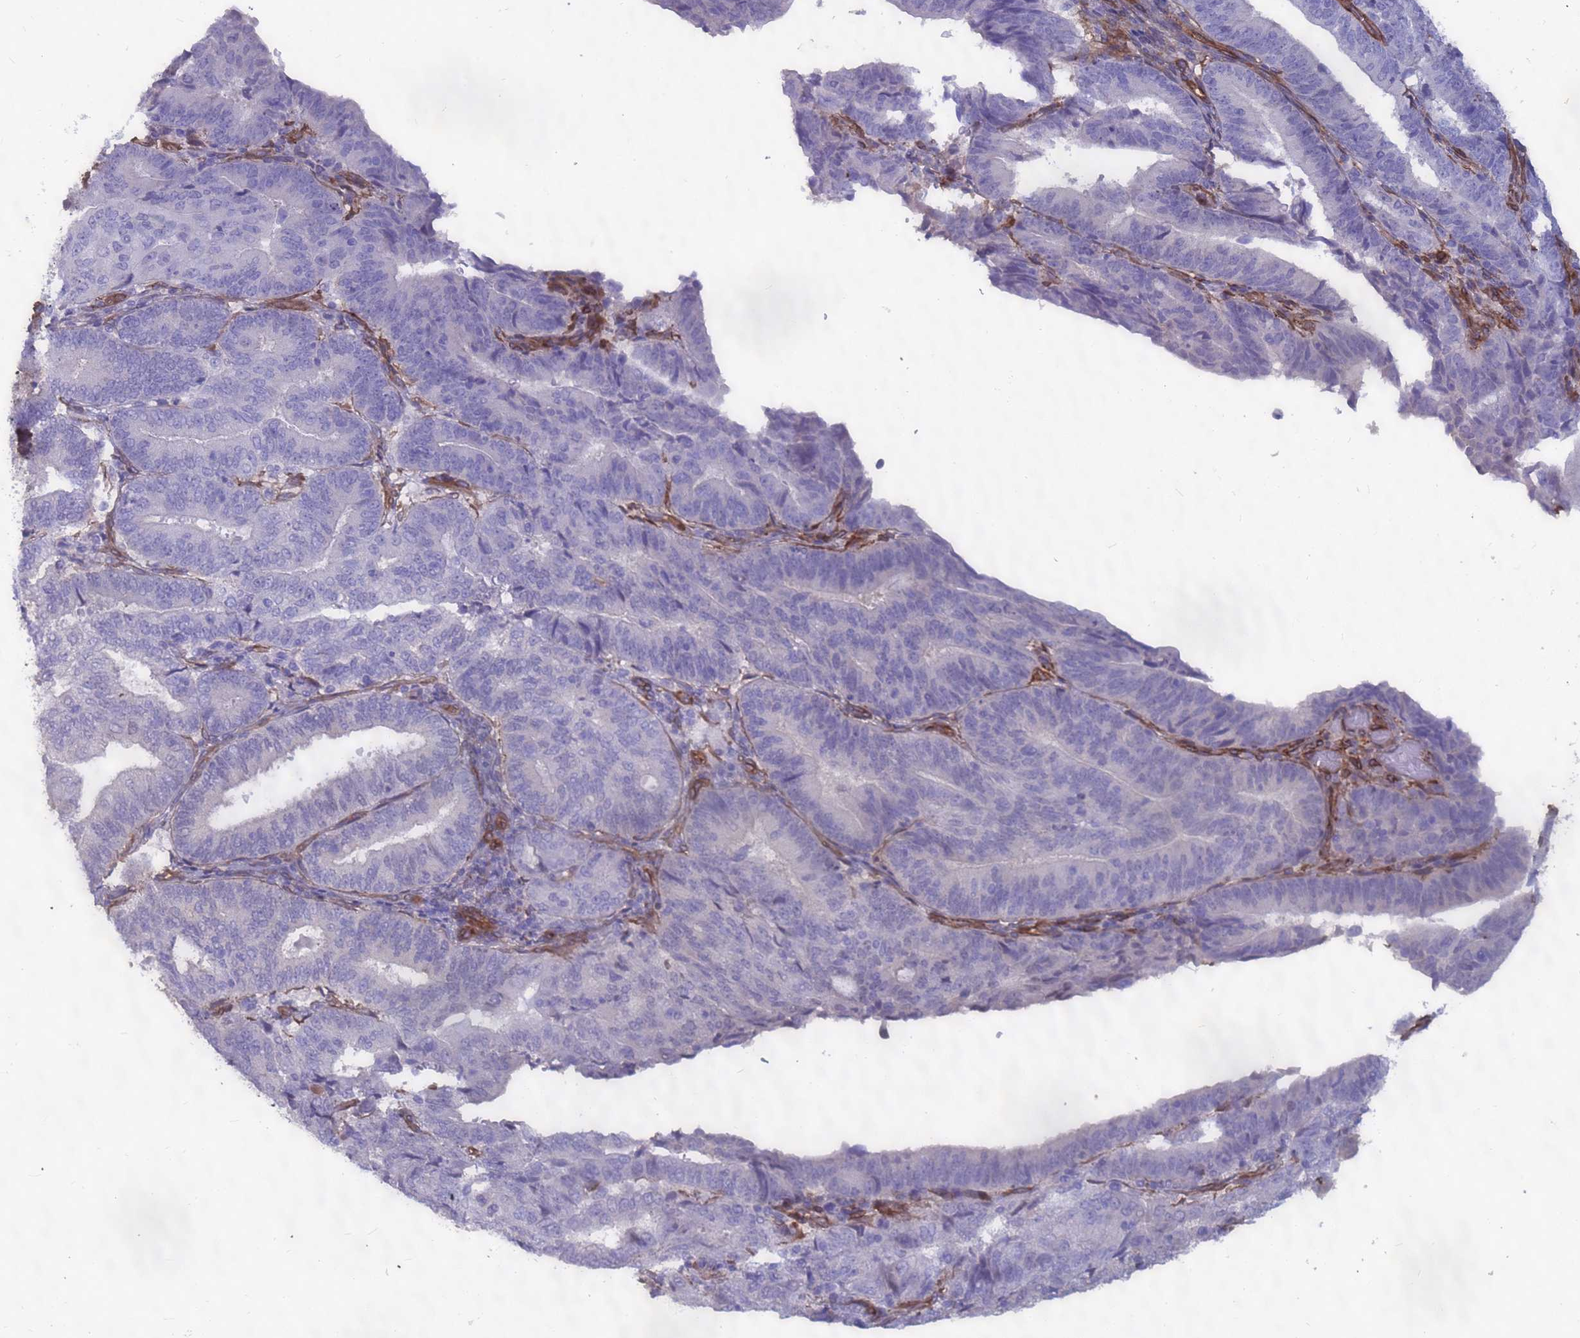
{"staining": {"intensity": "negative", "quantity": "none", "location": "none"}, "tissue": "endometrial cancer", "cell_type": "Tumor cells", "image_type": "cancer", "snomed": [{"axis": "morphology", "description": "Adenocarcinoma, NOS"}, {"axis": "topography", "description": "Endometrium"}], "caption": "The immunohistochemistry (IHC) image has no significant expression in tumor cells of endometrial adenocarcinoma tissue.", "gene": "EHD2", "patient": {"sex": "female", "age": 70}}